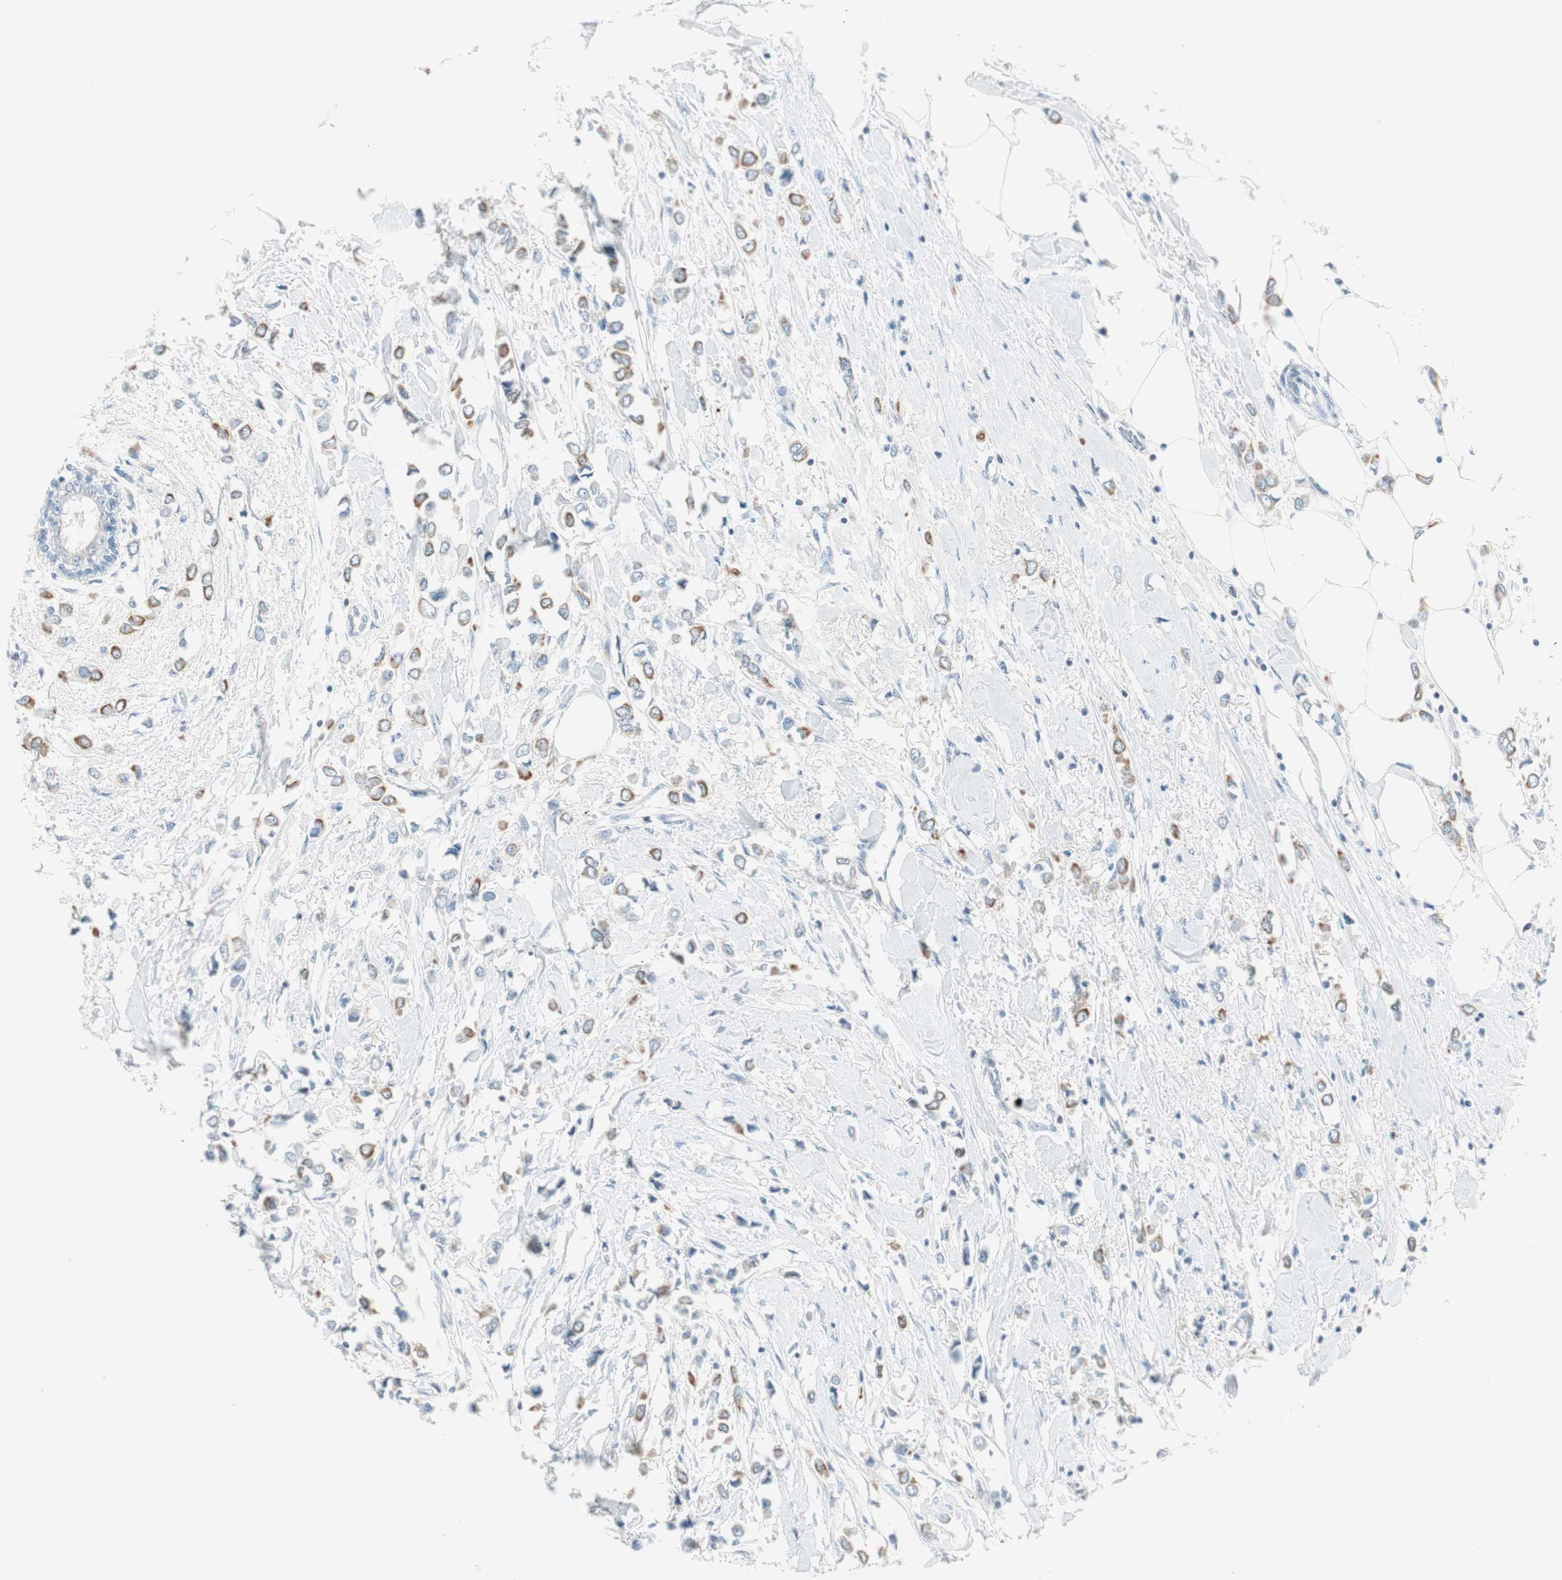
{"staining": {"intensity": "moderate", "quantity": "25%-75%", "location": "cytoplasmic/membranous"}, "tissue": "breast cancer", "cell_type": "Tumor cells", "image_type": "cancer", "snomed": [{"axis": "morphology", "description": "Lobular carcinoma"}, {"axis": "topography", "description": "Breast"}], "caption": "Lobular carcinoma (breast) was stained to show a protein in brown. There is medium levels of moderate cytoplasmic/membranous expression in about 25%-75% of tumor cells.", "gene": "GNAO1", "patient": {"sex": "female", "age": 51}}